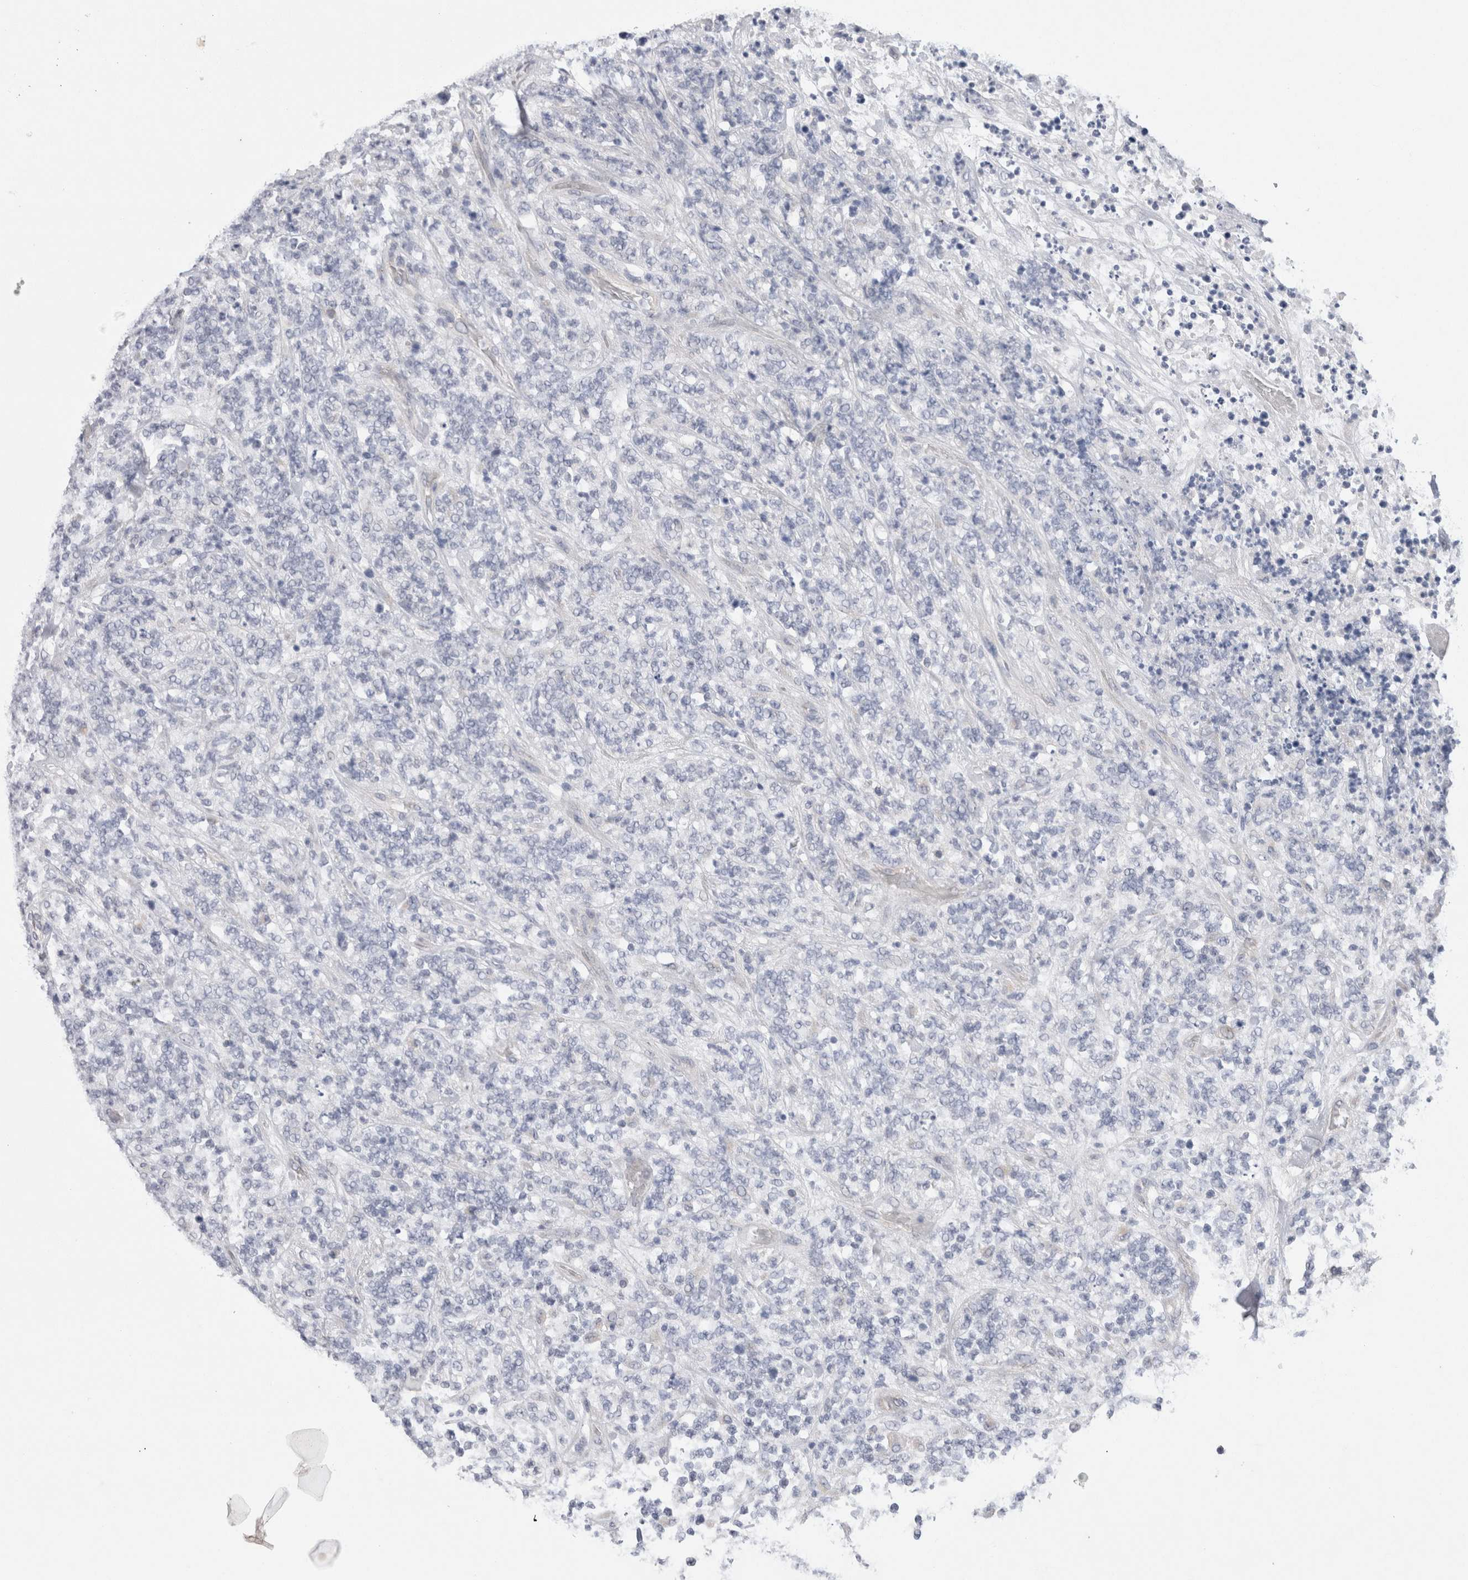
{"staining": {"intensity": "negative", "quantity": "none", "location": "none"}, "tissue": "lymphoma", "cell_type": "Tumor cells", "image_type": "cancer", "snomed": [{"axis": "morphology", "description": "Malignant lymphoma, non-Hodgkin's type, High grade"}, {"axis": "topography", "description": "Soft tissue"}], "caption": "Lymphoma stained for a protein using immunohistochemistry reveals no positivity tumor cells.", "gene": "WIPF2", "patient": {"sex": "male", "age": 18}}